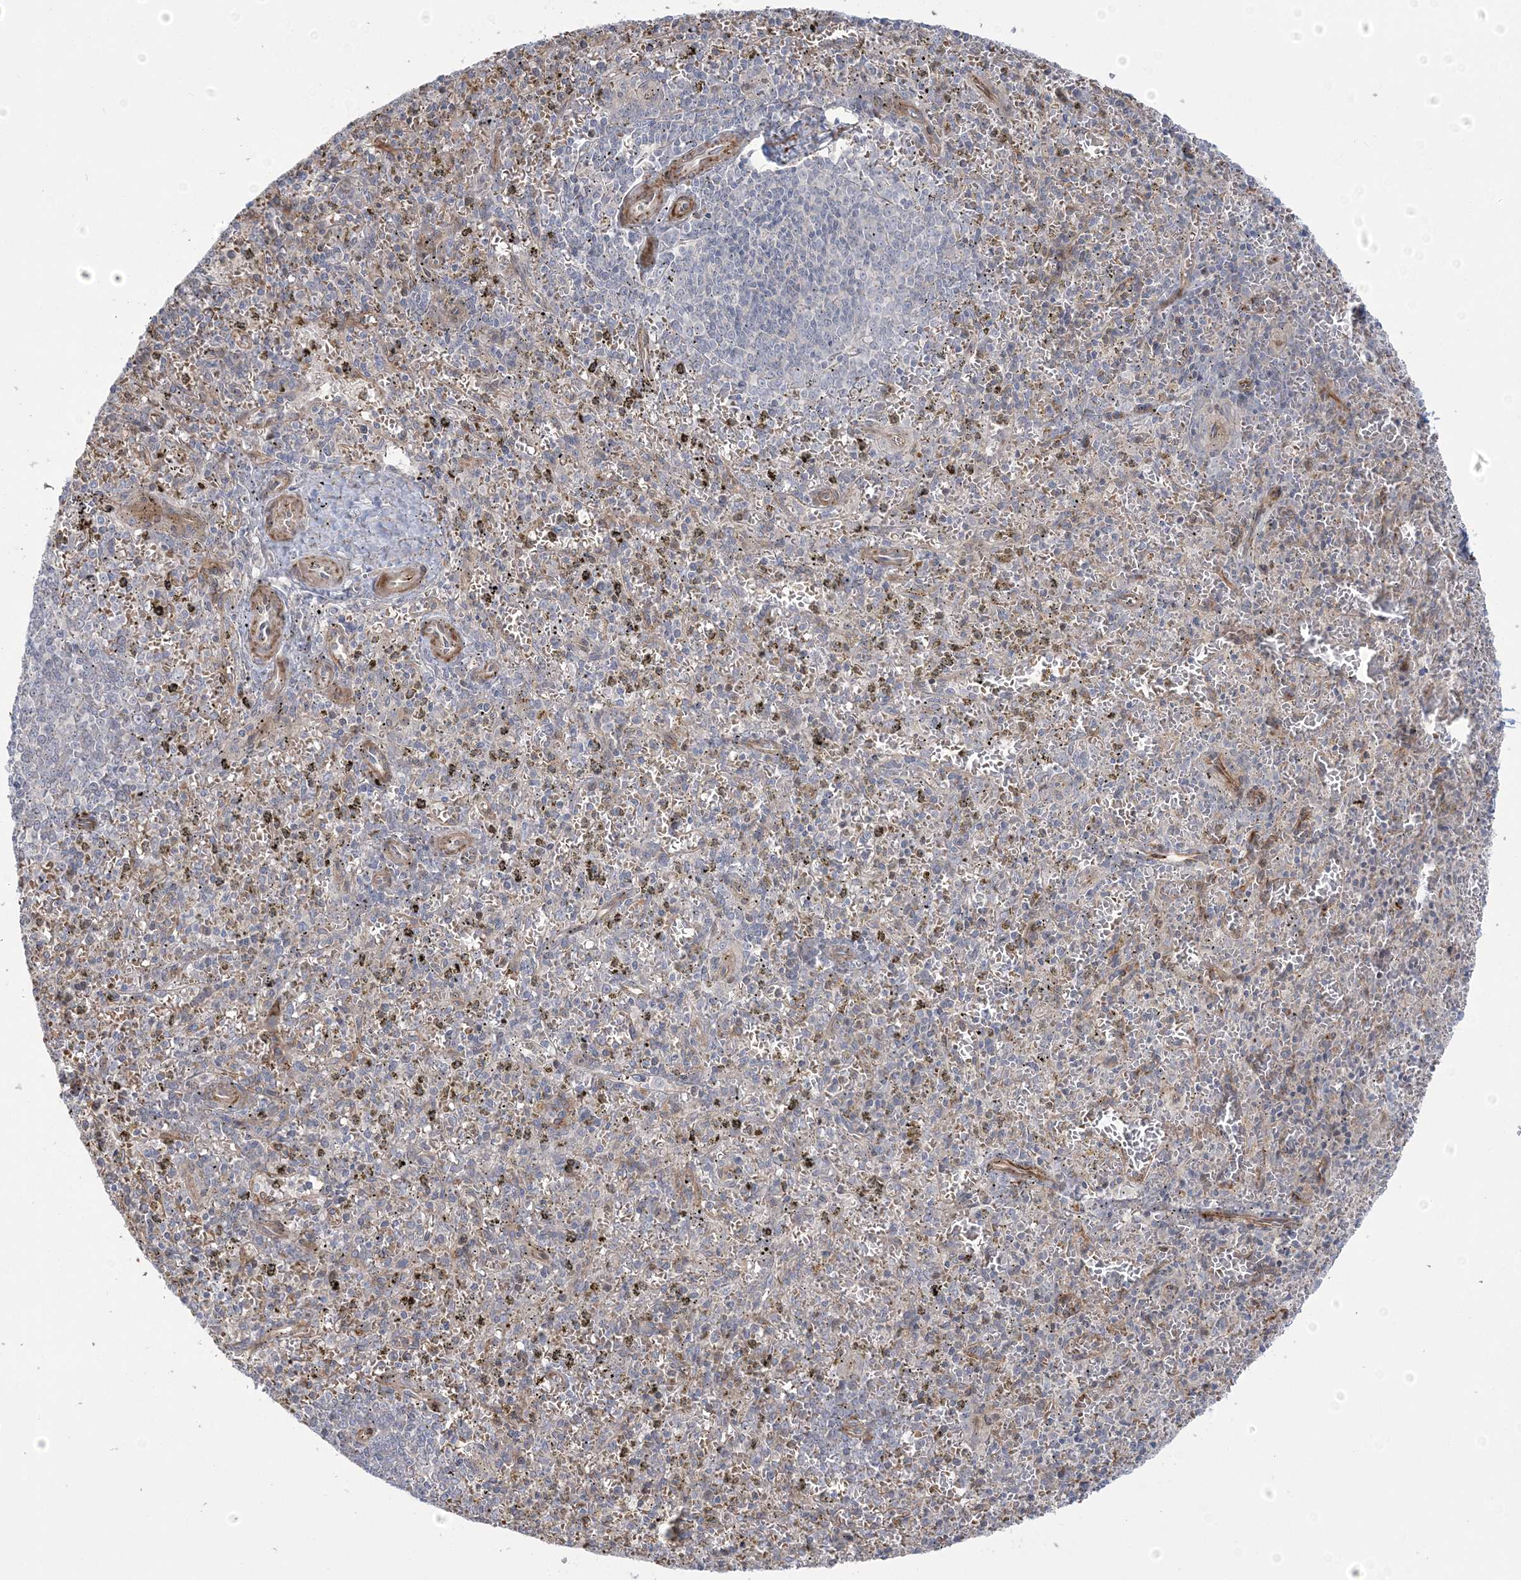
{"staining": {"intensity": "weak", "quantity": "25%-75%", "location": "cytoplasmic/membranous"}, "tissue": "spleen", "cell_type": "Cells in red pulp", "image_type": "normal", "snomed": [{"axis": "morphology", "description": "Normal tissue, NOS"}, {"axis": "topography", "description": "Spleen"}], "caption": "DAB immunohistochemical staining of benign spleen displays weak cytoplasmic/membranous protein positivity in approximately 25%-75% of cells in red pulp.", "gene": "NUDT9", "patient": {"sex": "male", "age": 72}}